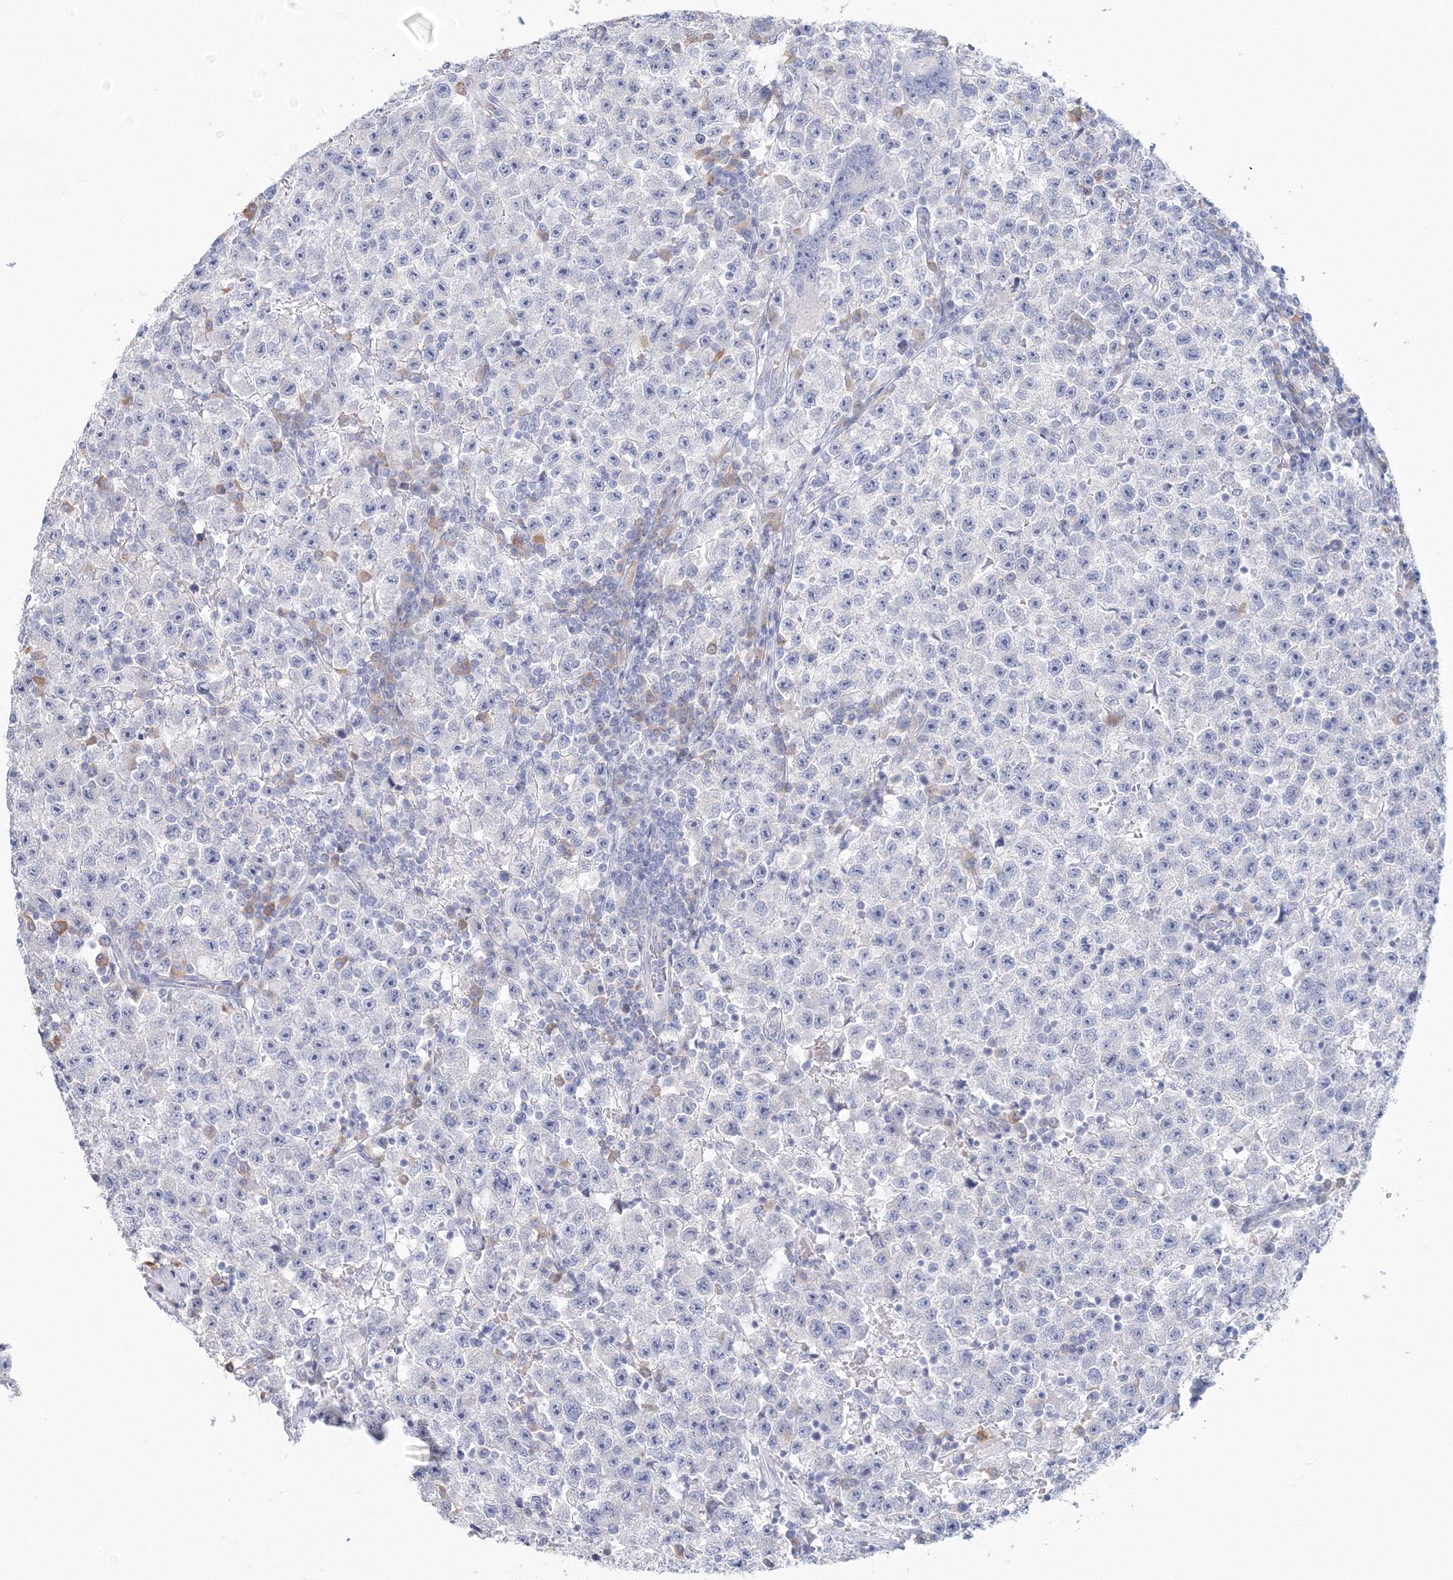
{"staining": {"intensity": "negative", "quantity": "none", "location": "none"}, "tissue": "testis cancer", "cell_type": "Tumor cells", "image_type": "cancer", "snomed": [{"axis": "morphology", "description": "Seminoma, NOS"}, {"axis": "topography", "description": "Testis"}], "caption": "DAB (3,3'-diaminobenzidine) immunohistochemical staining of human seminoma (testis) shows no significant positivity in tumor cells.", "gene": "VSIG1", "patient": {"sex": "male", "age": 22}}